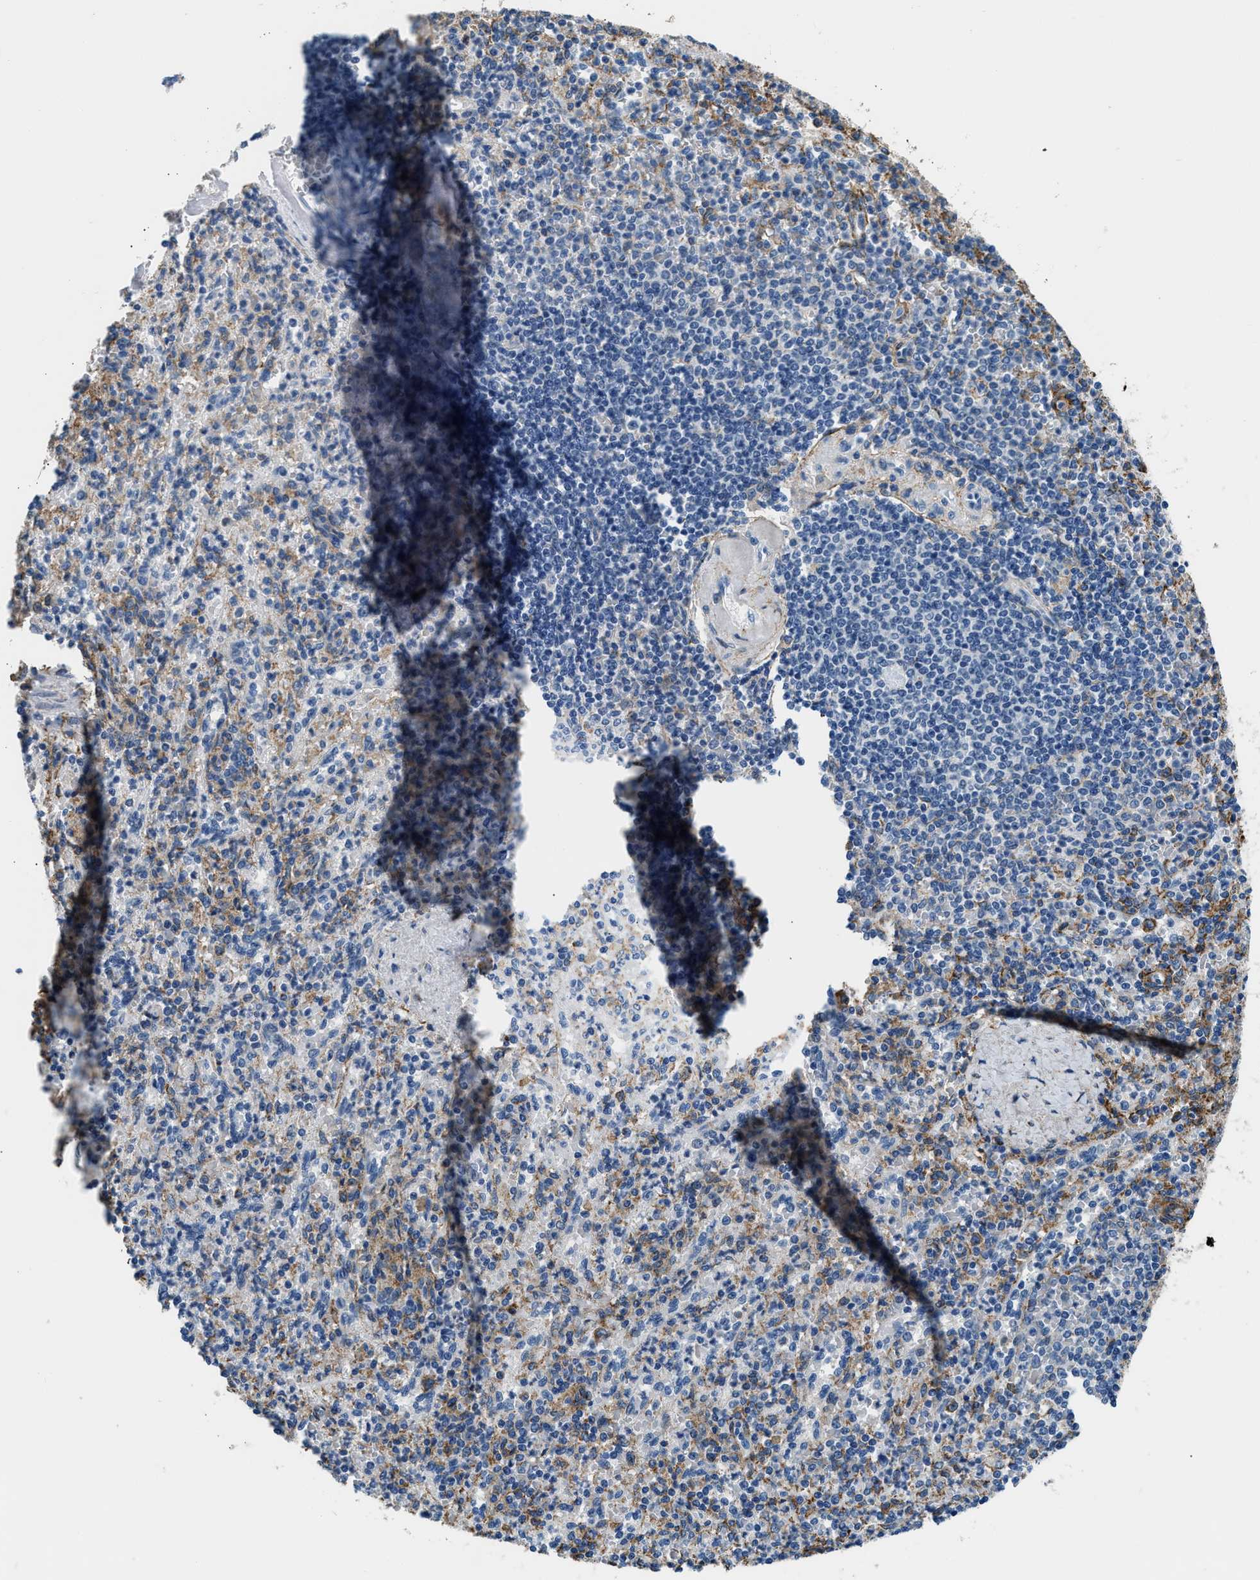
{"staining": {"intensity": "negative", "quantity": "none", "location": "none"}, "tissue": "spleen", "cell_type": "Cells in red pulp", "image_type": "normal", "snomed": [{"axis": "morphology", "description": "Normal tissue, NOS"}, {"axis": "topography", "description": "Spleen"}], "caption": "High magnification brightfield microscopy of benign spleen stained with DAB (3,3'-diaminobenzidine) (brown) and counterstained with hematoxylin (blue): cells in red pulp show no significant expression. (Stains: DAB (3,3'-diaminobenzidine) immunohistochemistry (IHC) with hematoxylin counter stain, Microscopy: brightfield microscopy at high magnification).", "gene": "LRP1", "patient": {"sex": "female", "age": 74}}